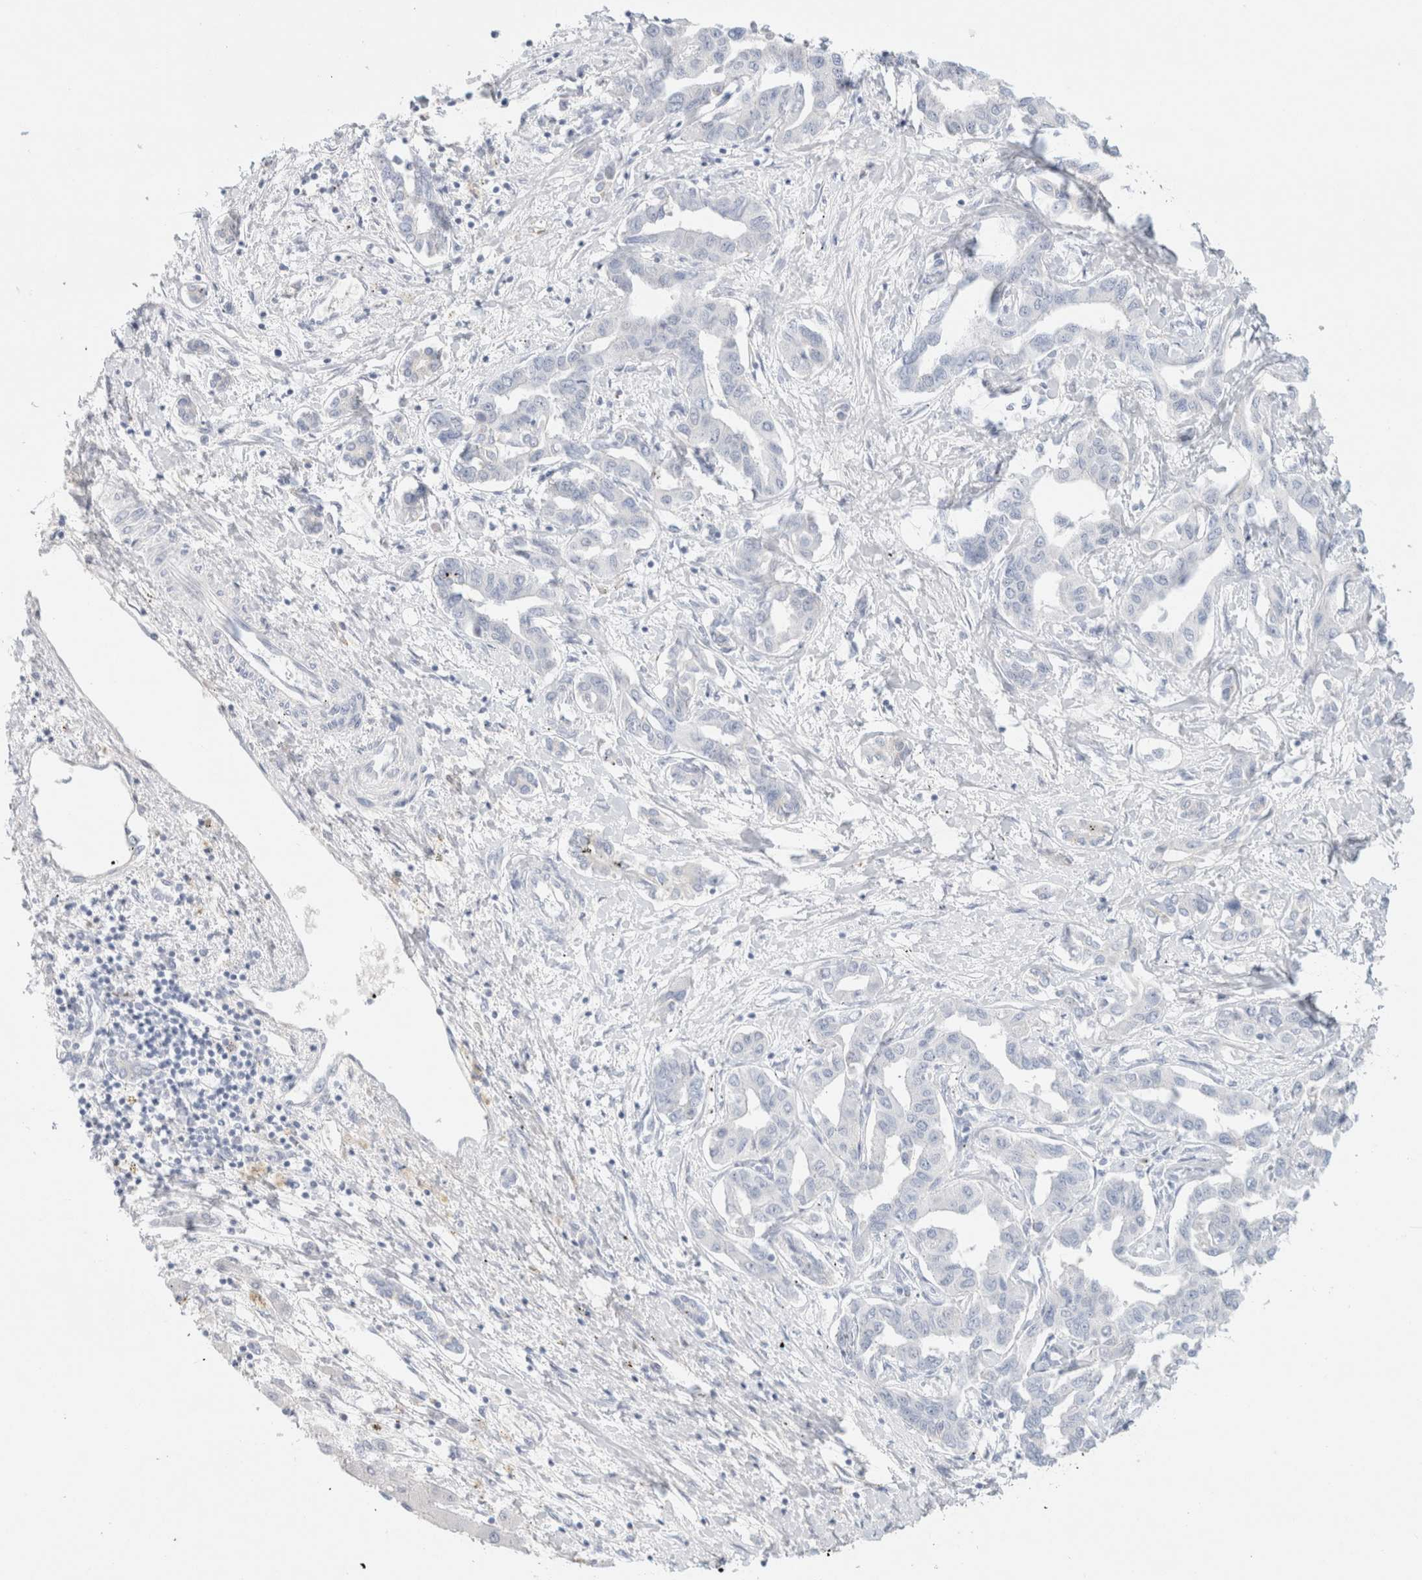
{"staining": {"intensity": "negative", "quantity": "none", "location": "none"}, "tissue": "liver cancer", "cell_type": "Tumor cells", "image_type": "cancer", "snomed": [{"axis": "morphology", "description": "Cholangiocarcinoma"}, {"axis": "topography", "description": "Liver"}], "caption": "Immunohistochemistry of human cholangiocarcinoma (liver) demonstrates no staining in tumor cells.", "gene": "CPQ", "patient": {"sex": "male", "age": 59}}